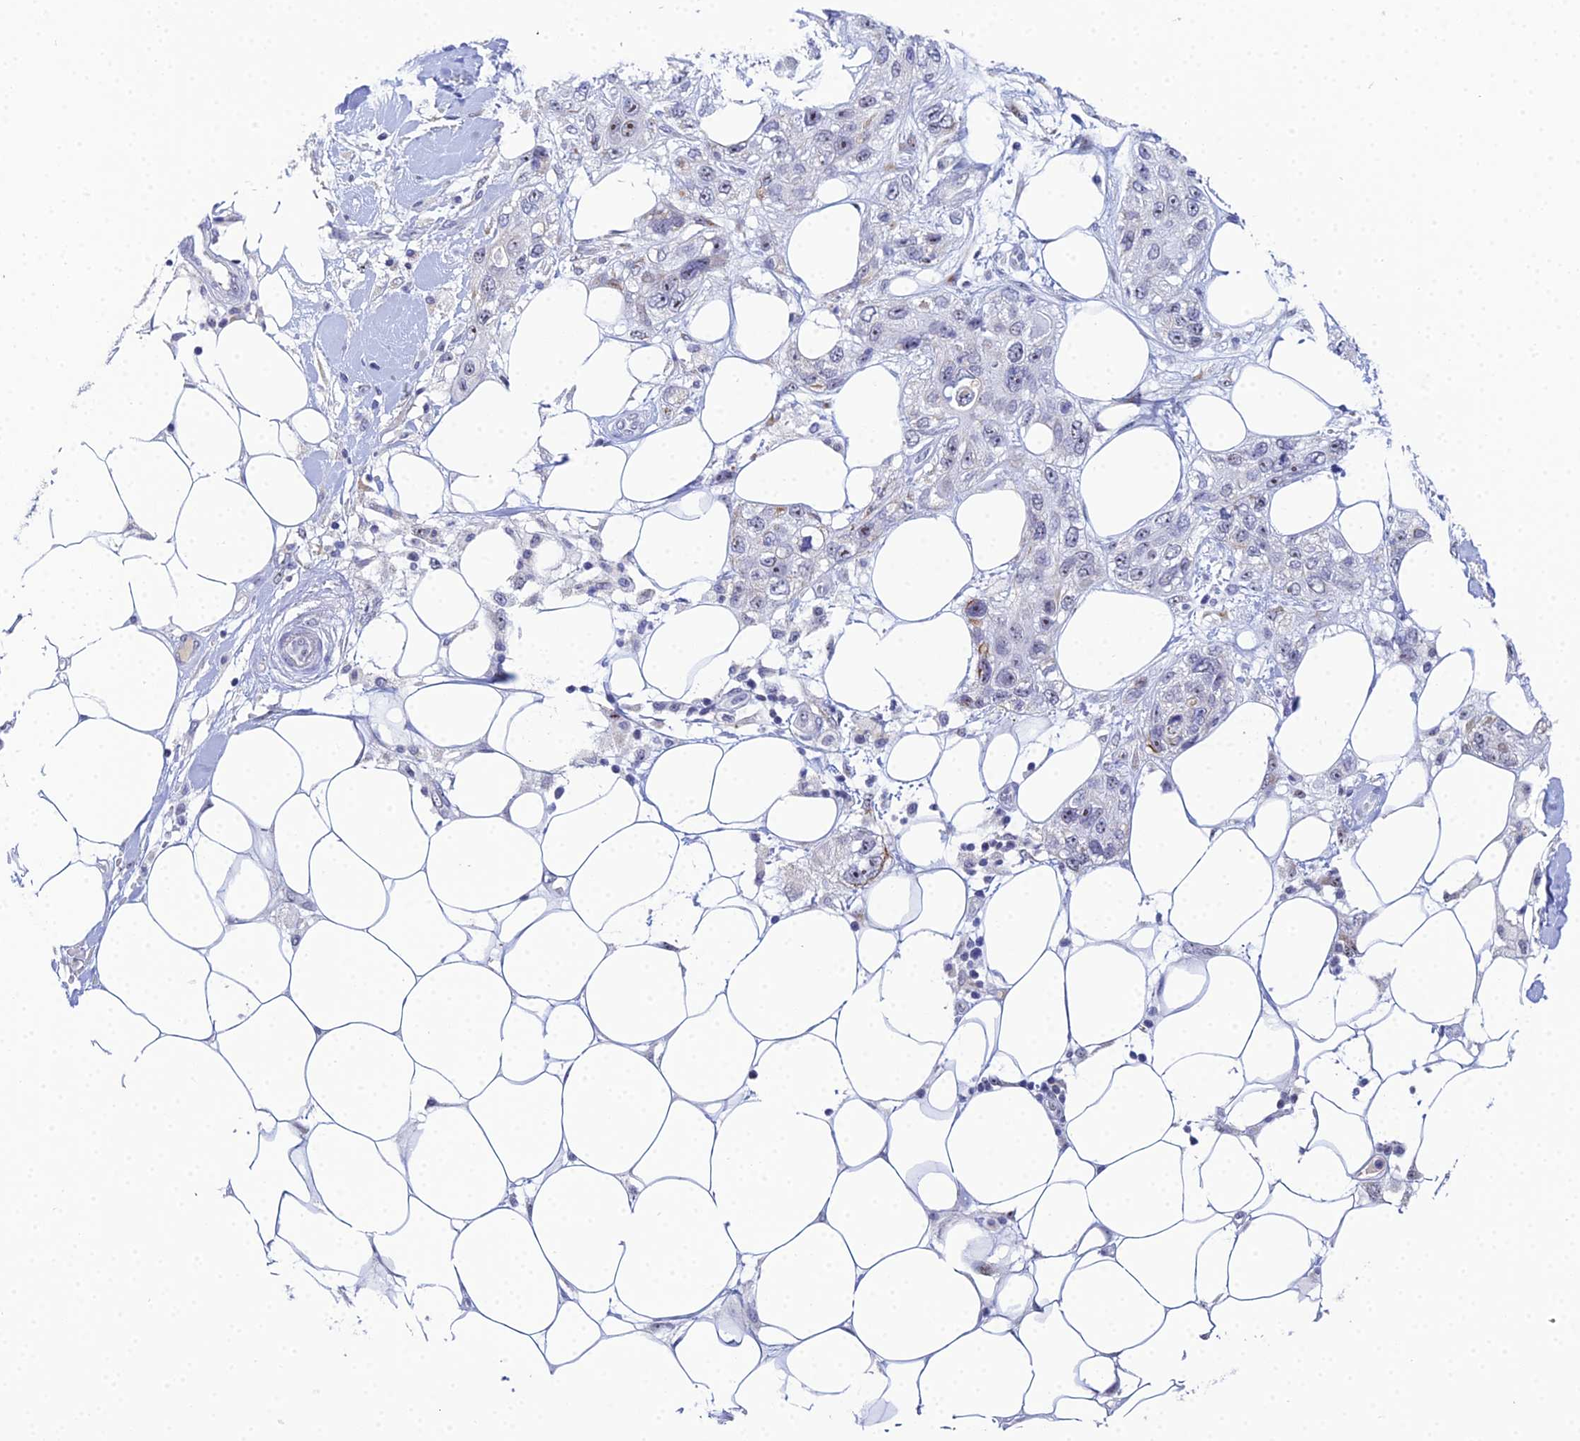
{"staining": {"intensity": "weak", "quantity": "<25%", "location": "nuclear"}, "tissue": "skin cancer", "cell_type": "Tumor cells", "image_type": "cancer", "snomed": [{"axis": "morphology", "description": "Normal tissue, NOS"}, {"axis": "morphology", "description": "Squamous cell carcinoma, NOS"}, {"axis": "topography", "description": "Skin"}], "caption": "IHC photomicrograph of neoplastic tissue: human skin cancer stained with DAB shows no significant protein positivity in tumor cells.", "gene": "PLPP4", "patient": {"sex": "male", "age": 72}}